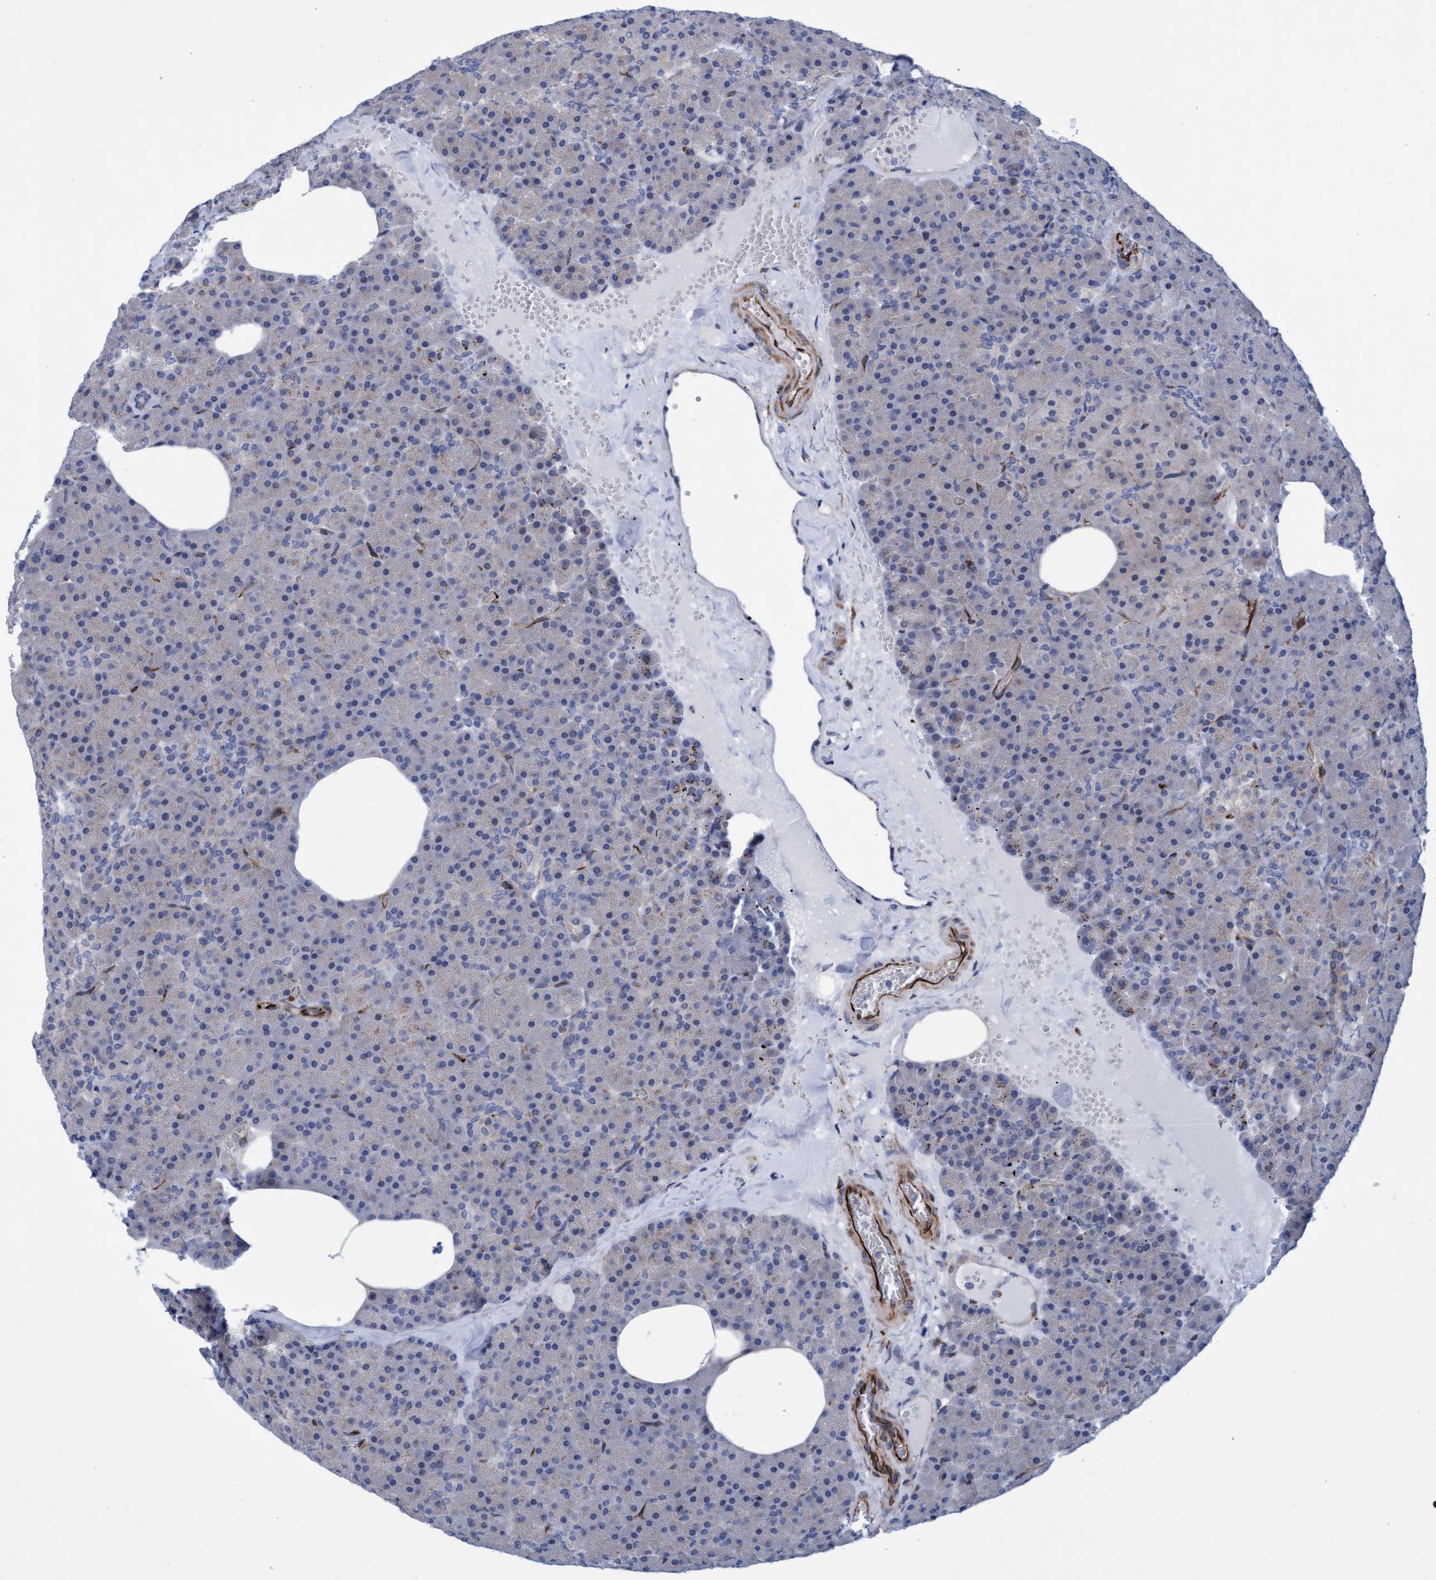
{"staining": {"intensity": "negative", "quantity": "none", "location": "none"}, "tissue": "pancreas", "cell_type": "Exocrine glandular cells", "image_type": "normal", "snomed": [{"axis": "morphology", "description": "Normal tissue, NOS"}, {"axis": "morphology", "description": "Carcinoid, malignant, NOS"}, {"axis": "topography", "description": "Pancreas"}], "caption": "This is an IHC histopathology image of unremarkable pancreas. There is no staining in exocrine glandular cells.", "gene": "SLC43A2", "patient": {"sex": "female", "age": 35}}